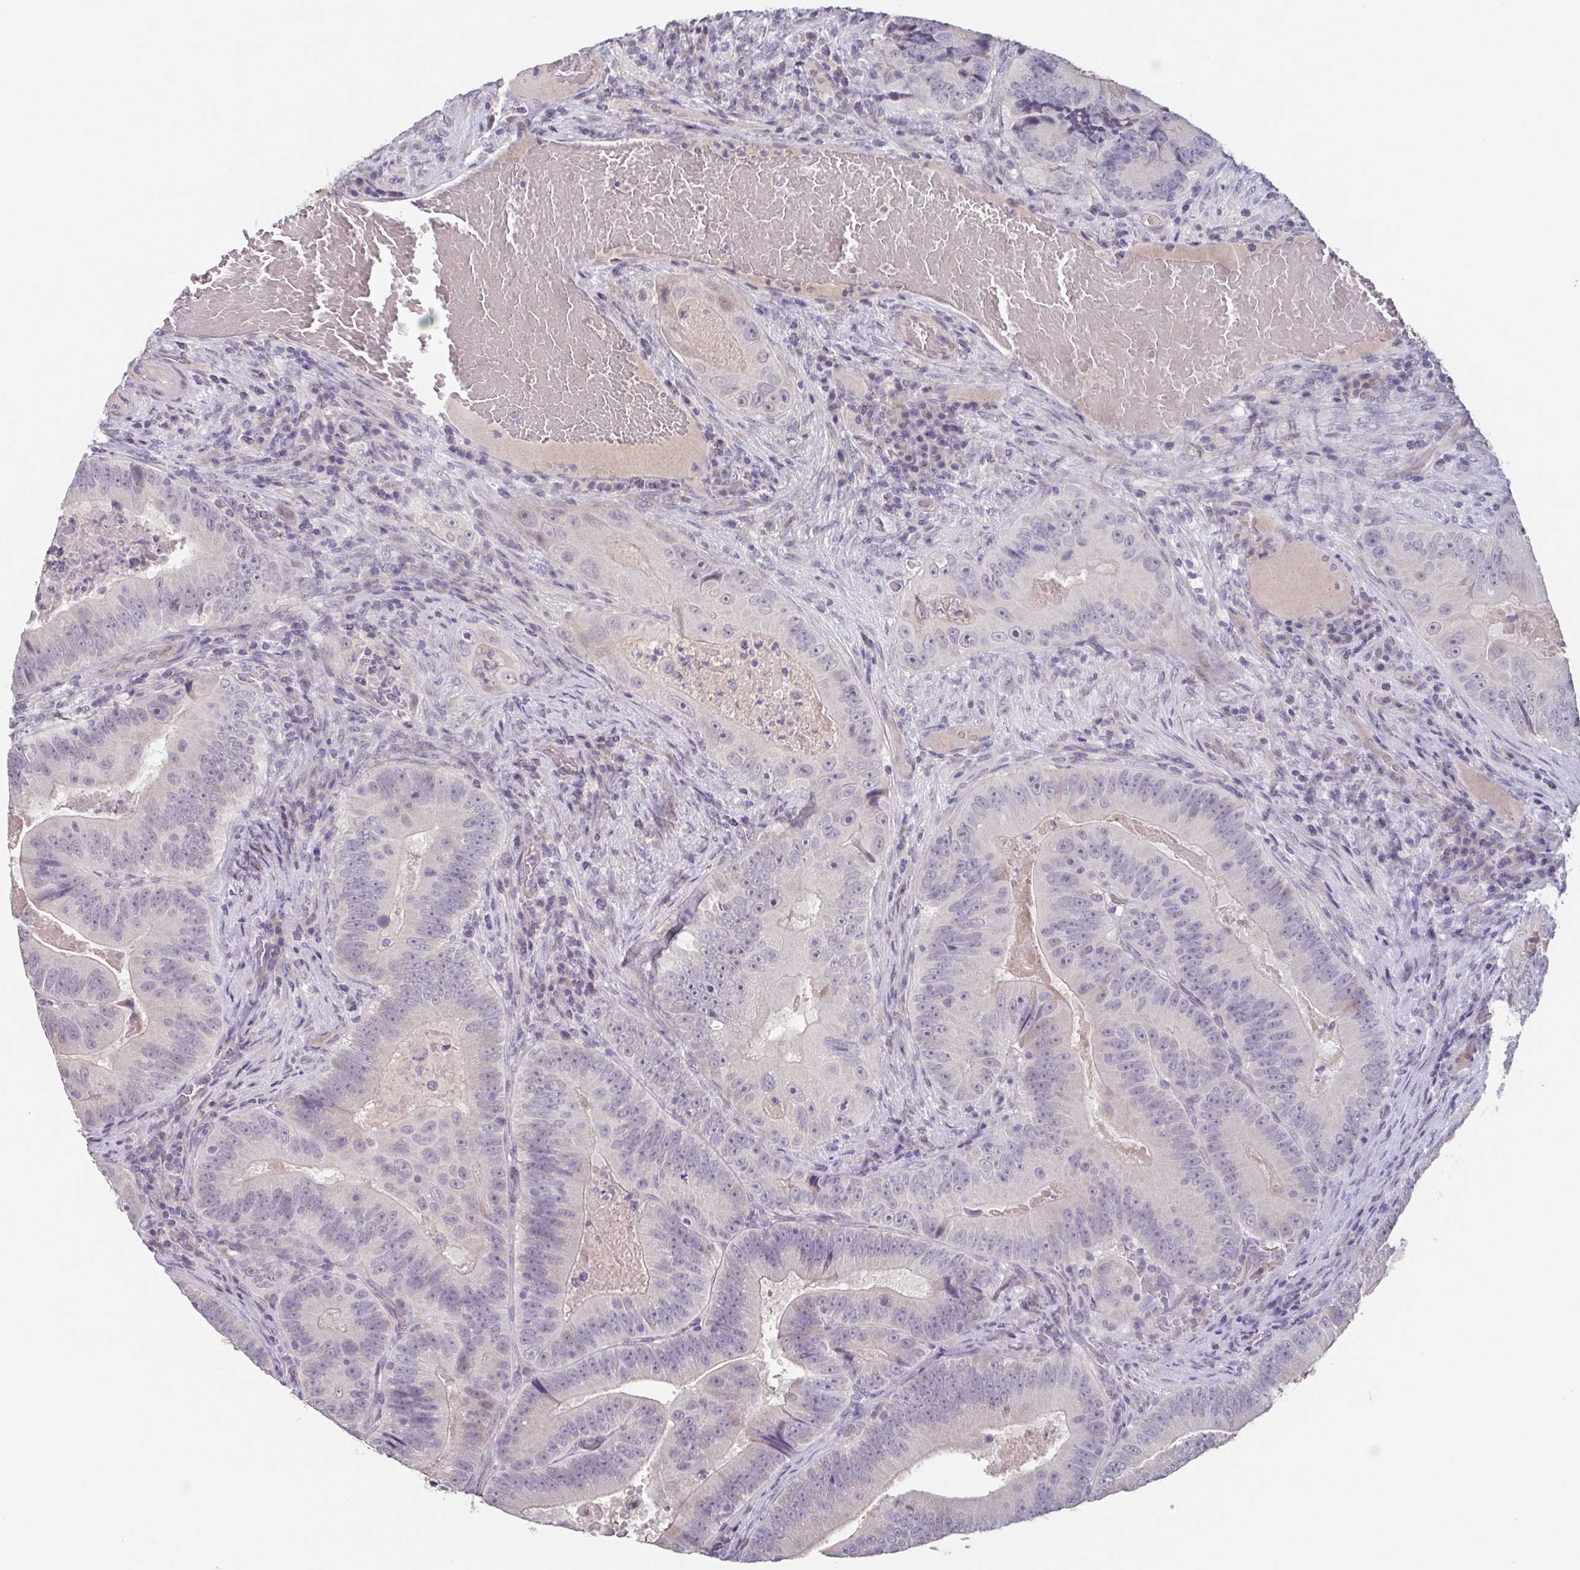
{"staining": {"intensity": "negative", "quantity": "none", "location": "none"}, "tissue": "colorectal cancer", "cell_type": "Tumor cells", "image_type": "cancer", "snomed": [{"axis": "morphology", "description": "Adenocarcinoma, NOS"}, {"axis": "topography", "description": "Colon"}], "caption": "Protein analysis of adenocarcinoma (colorectal) displays no significant expression in tumor cells.", "gene": "GHRL", "patient": {"sex": "female", "age": 86}}